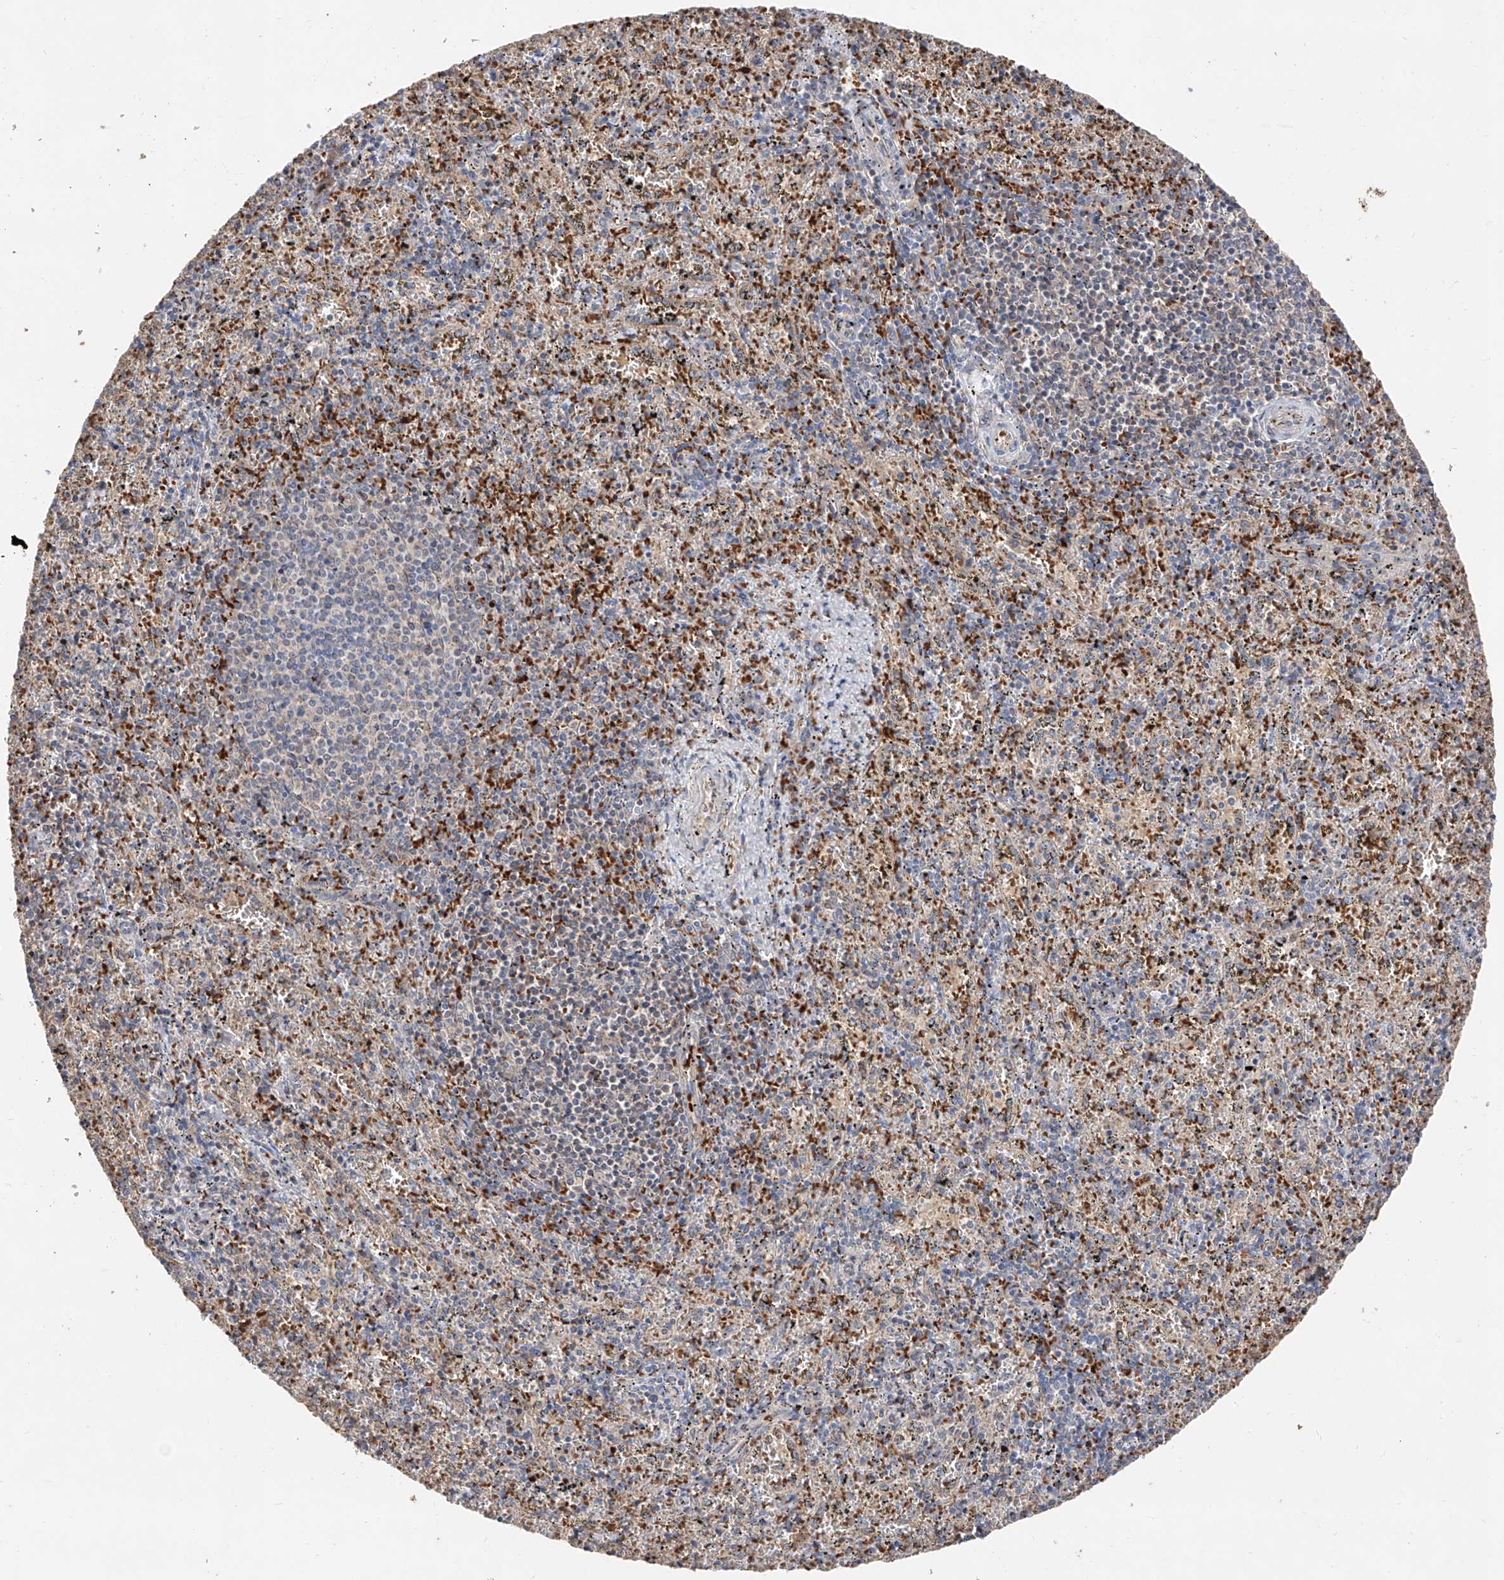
{"staining": {"intensity": "moderate", "quantity": "25%-75%", "location": "cytoplasmic/membranous"}, "tissue": "spleen", "cell_type": "Cells in red pulp", "image_type": "normal", "snomed": [{"axis": "morphology", "description": "Normal tissue, NOS"}, {"axis": "topography", "description": "Spleen"}], "caption": "Brown immunohistochemical staining in unremarkable spleen displays moderate cytoplasmic/membranous staining in about 25%-75% of cells in red pulp. The staining was performed using DAB (3,3'-diaminobenzidine) to visualize the protein expression in brown, while the nuclei were stained in blue with hematoxylin (Magnification: 20x).", "gene": "EDN1", "patient": {"sex": "male", "age": 11}}